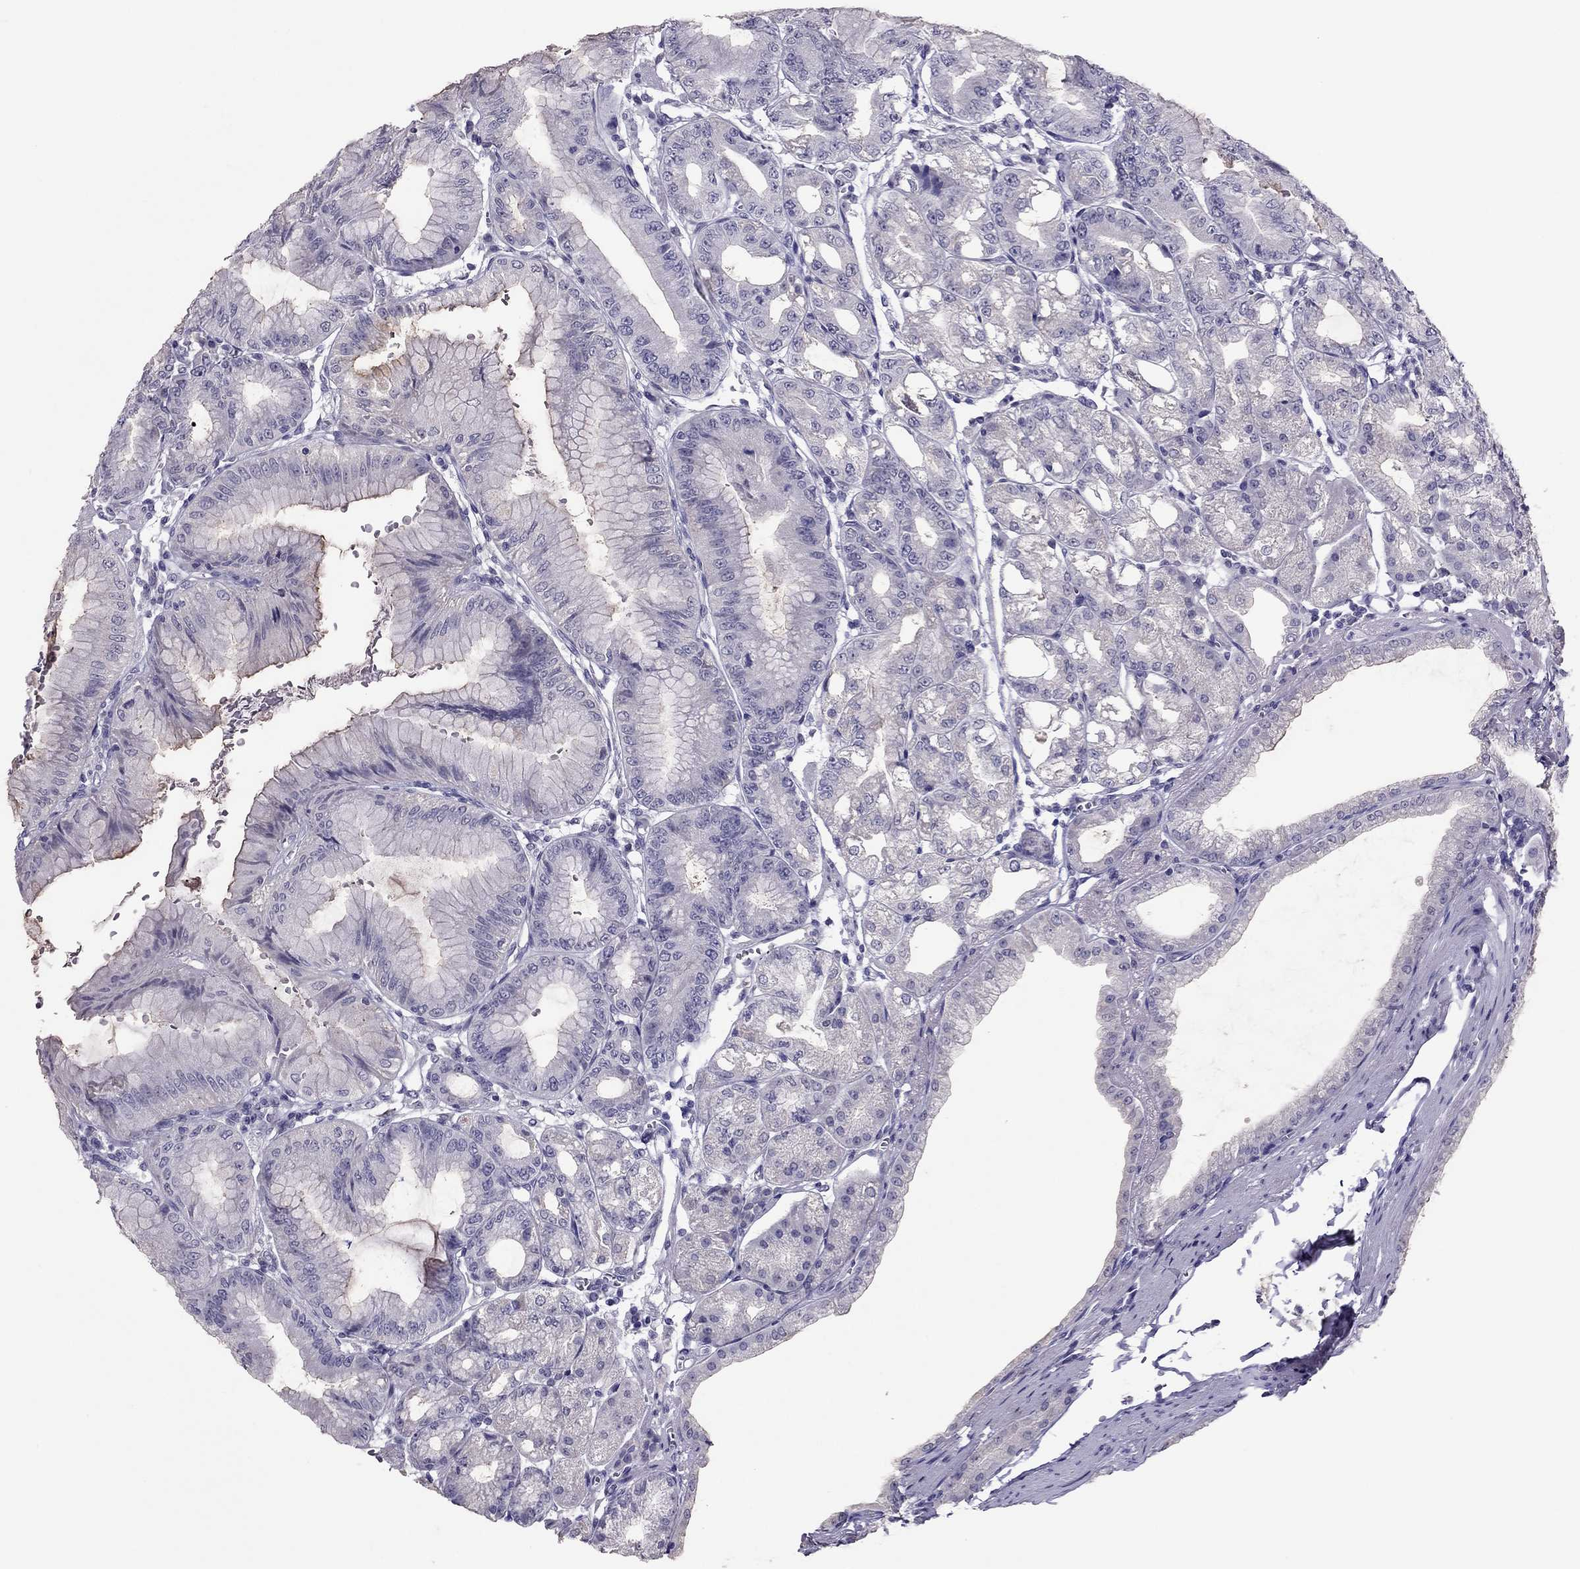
{"staining": {"intensity": "negative", "quantity": "none", "location": "none"}, "tissue": "stomach", "cell_type": "Glandular cells", "image_type": "normal", "snomed": [{"axis": "morphology", "description": "Normal tissue, NOS"}, {"axis": "topography", "description": "Stomach"}], "caption": "This is an IHC histopathology image of unremarkable stomach. There is no expression in glandular cells.", "gene": "RHO", "patient": {"sex": "male", "age": 71}}